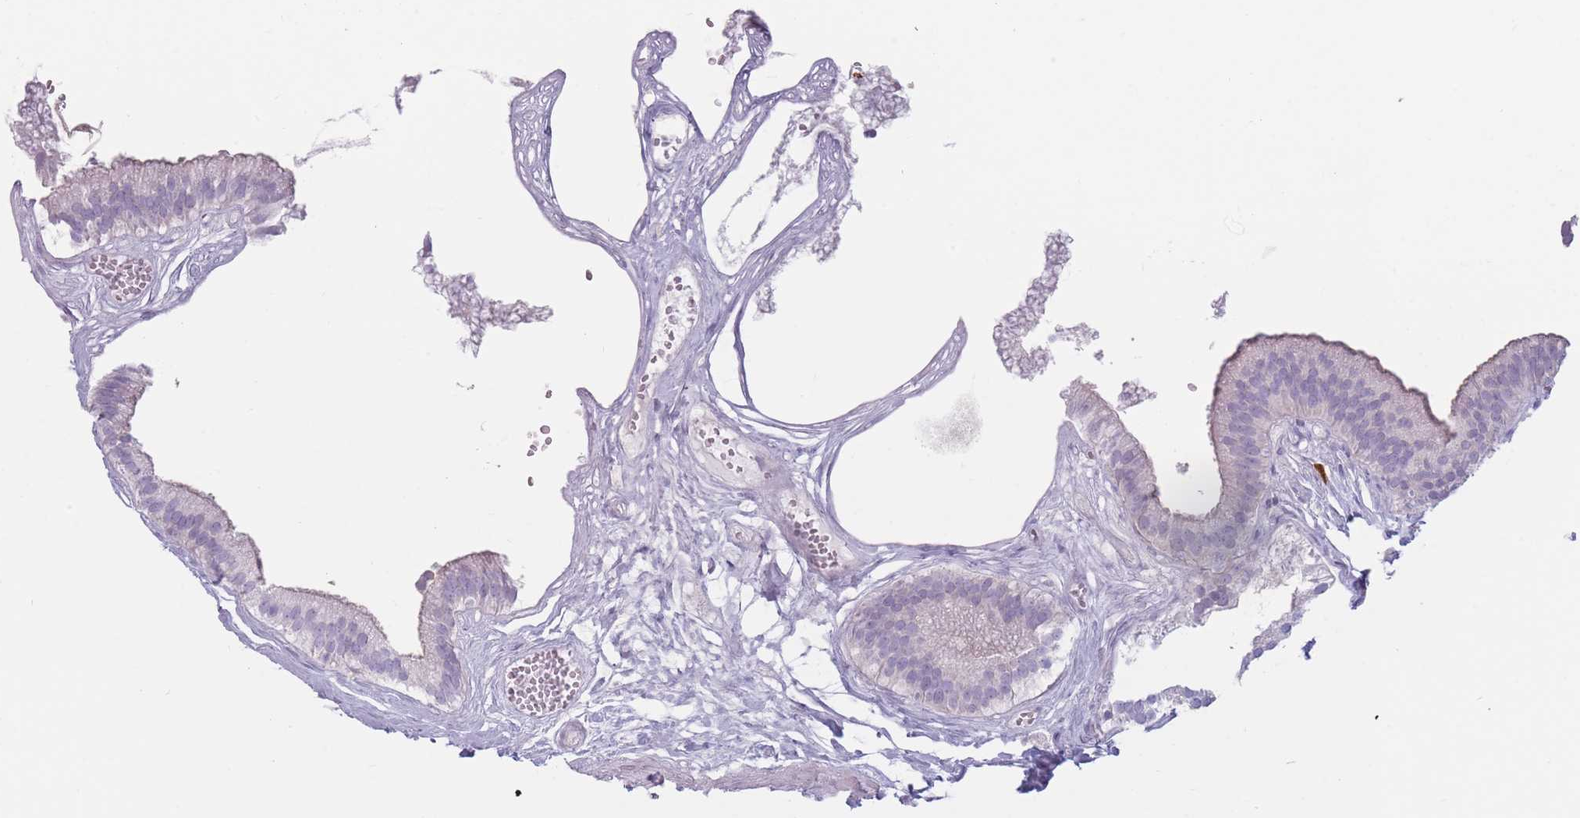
{"staining": {"intensity": "moderate", "quantity": "25%-75%", "location": "cytoplasmic/membranous"}, "tissue": "gallbladder", "cell_type": "Glandular cells", "image_type": "normal", "snomed": [{"axis": "morphology", "description": "Normal tissue, NOS"}, {"axis": "topography", "description": "Gallbladder"}], "caption": "The immunohistochemical stain highlights moderate cytoplasmic/membranous expression in glandular cells of benign gallbladder.", "gene": "PLEKHG2", "patient": {"sex": "female", "age": 54}}